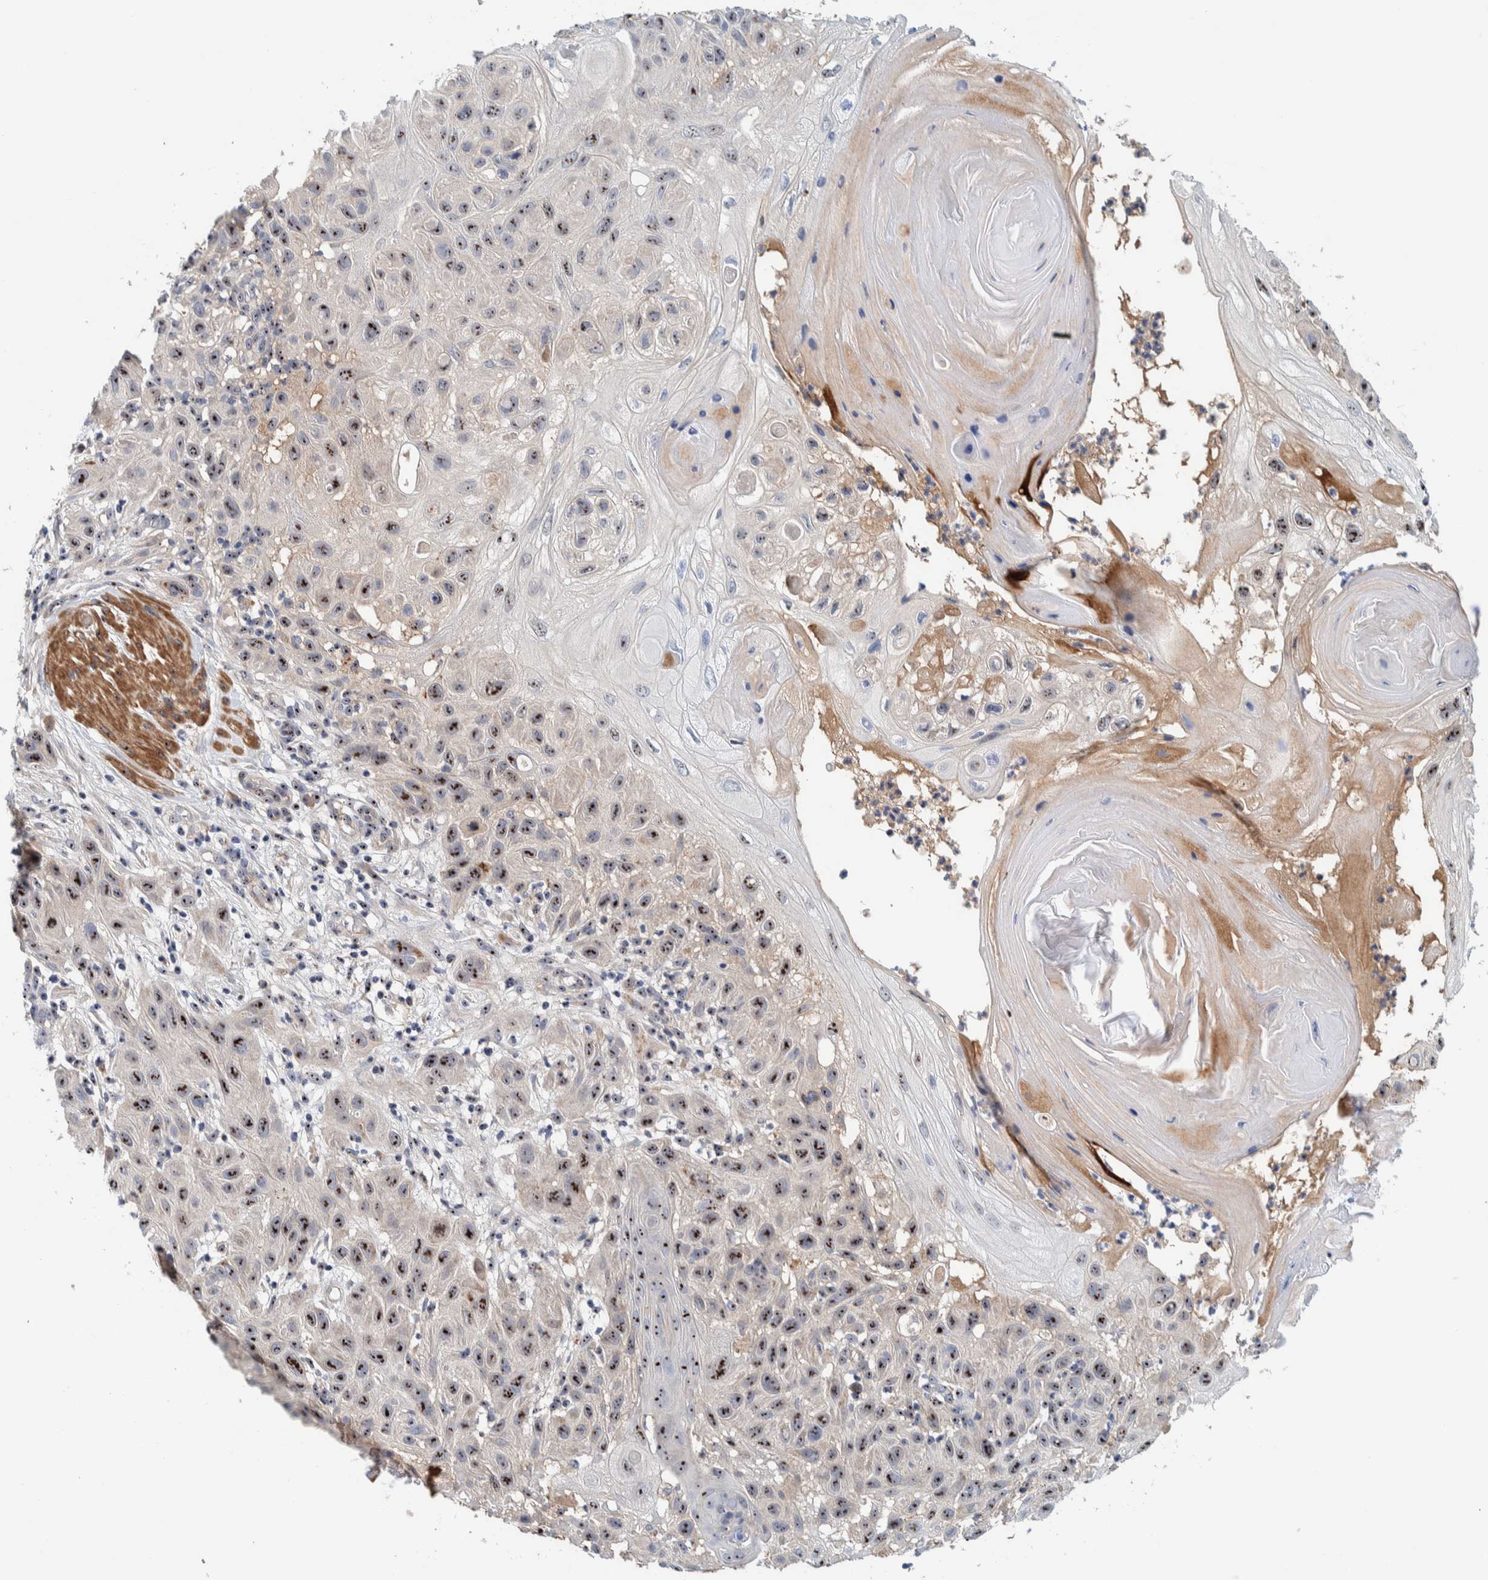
{"staining": {"intensity": "strong", "quantity": ">75%", "location": "nuclear"}, "tissue": "skin cancer", "cell_type": "Tumor cells", "image_type": "cancer", "snomed": [{"axis": "morphology", "description": "Squamous cell carcinoma, NOS"}, {"axis": "topography", "description": "Skin"}], "caption": "Approximately >75% of tumor cells in human skin cancer (squamous cell carcinoma) reveal strong nuclear protein positivity as visualized by brown immunohistochemical staining.", "gene": "NOL11", "patient": {"sex": "female", "age": 96}}